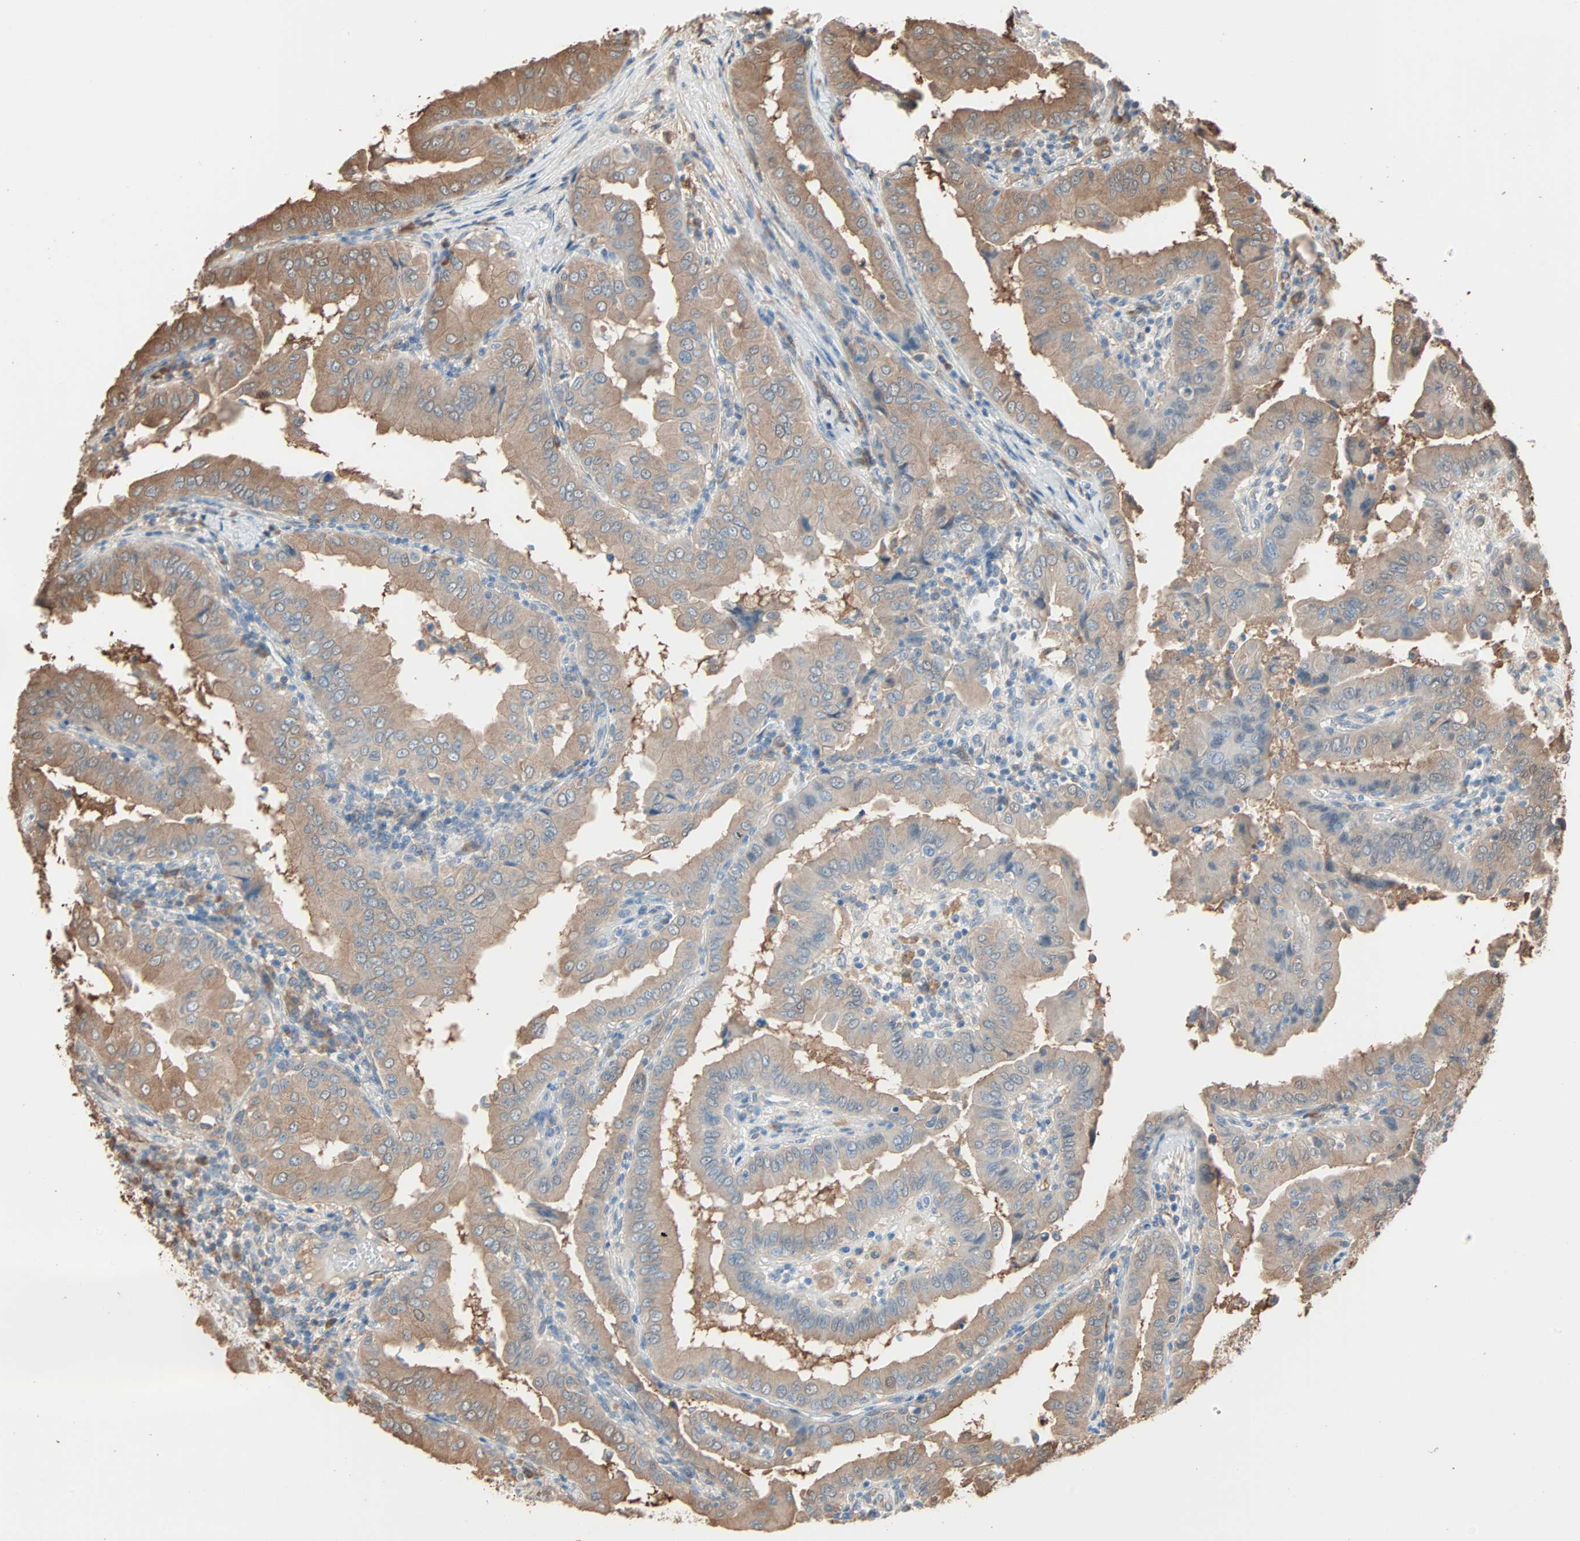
{"staining": {"intensity": "moderate", "quantity": ">75%", "location": "cytoplasmic/membranous"}, "tissue": "thyroid cancer", "cell_type": "Tumor cells", "image_type": "cancer", "snomed": [{"axis": "morphology", "description": "Papillary adenocarcinoma, NOS"}, {"axis": "topography", "description": "Thyroid gland"}], "caption": "Protein expression by immunohistochemistry demonstrates moderate cytoplasmic/membranous positivity in approximately >75% of tumor cells in papillary adenocarcinoma (thyroid).", "gene": "PRDX1", "patient": {"sex": "male", "age": 33}}